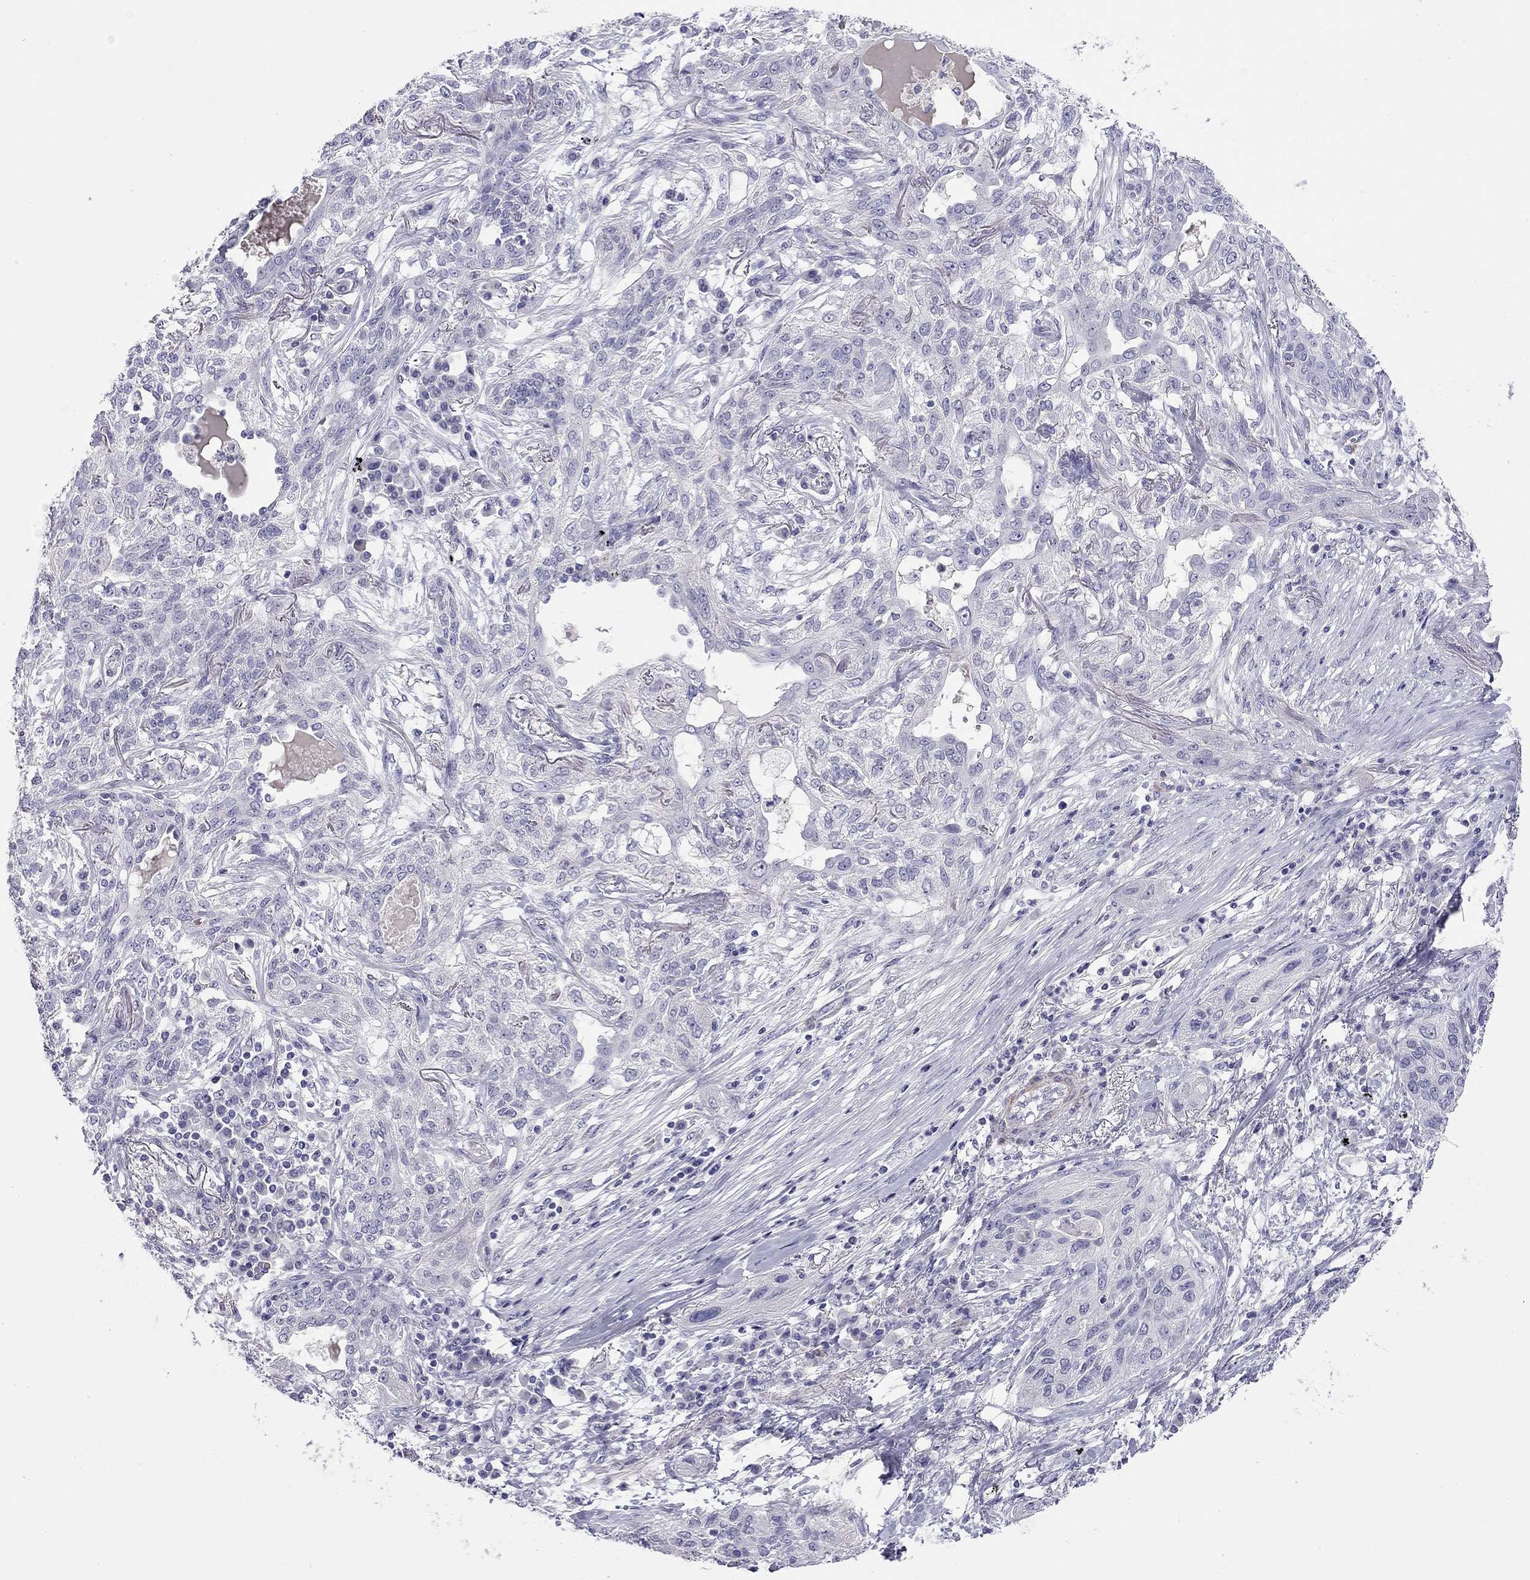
{"staining": {"intensity": "negative", "quantity": "none", "location": "none"}, "tissue": "lung cancer", "cell_type": "Tumor cells", "image_type": "cancer", "snomed": [{"axis": "morphology", "description": "Squamous cell carcinoma, NOS"}, {"axis": "topography", "description": "Lung"}], "caption": "Immunohistochemical staining of lung cancer exhibits no significant staining in tumor cells. (DAB IHC, high magnification).", "gene": "RTL1", "patient": {"sex": "female", "age": 70}}